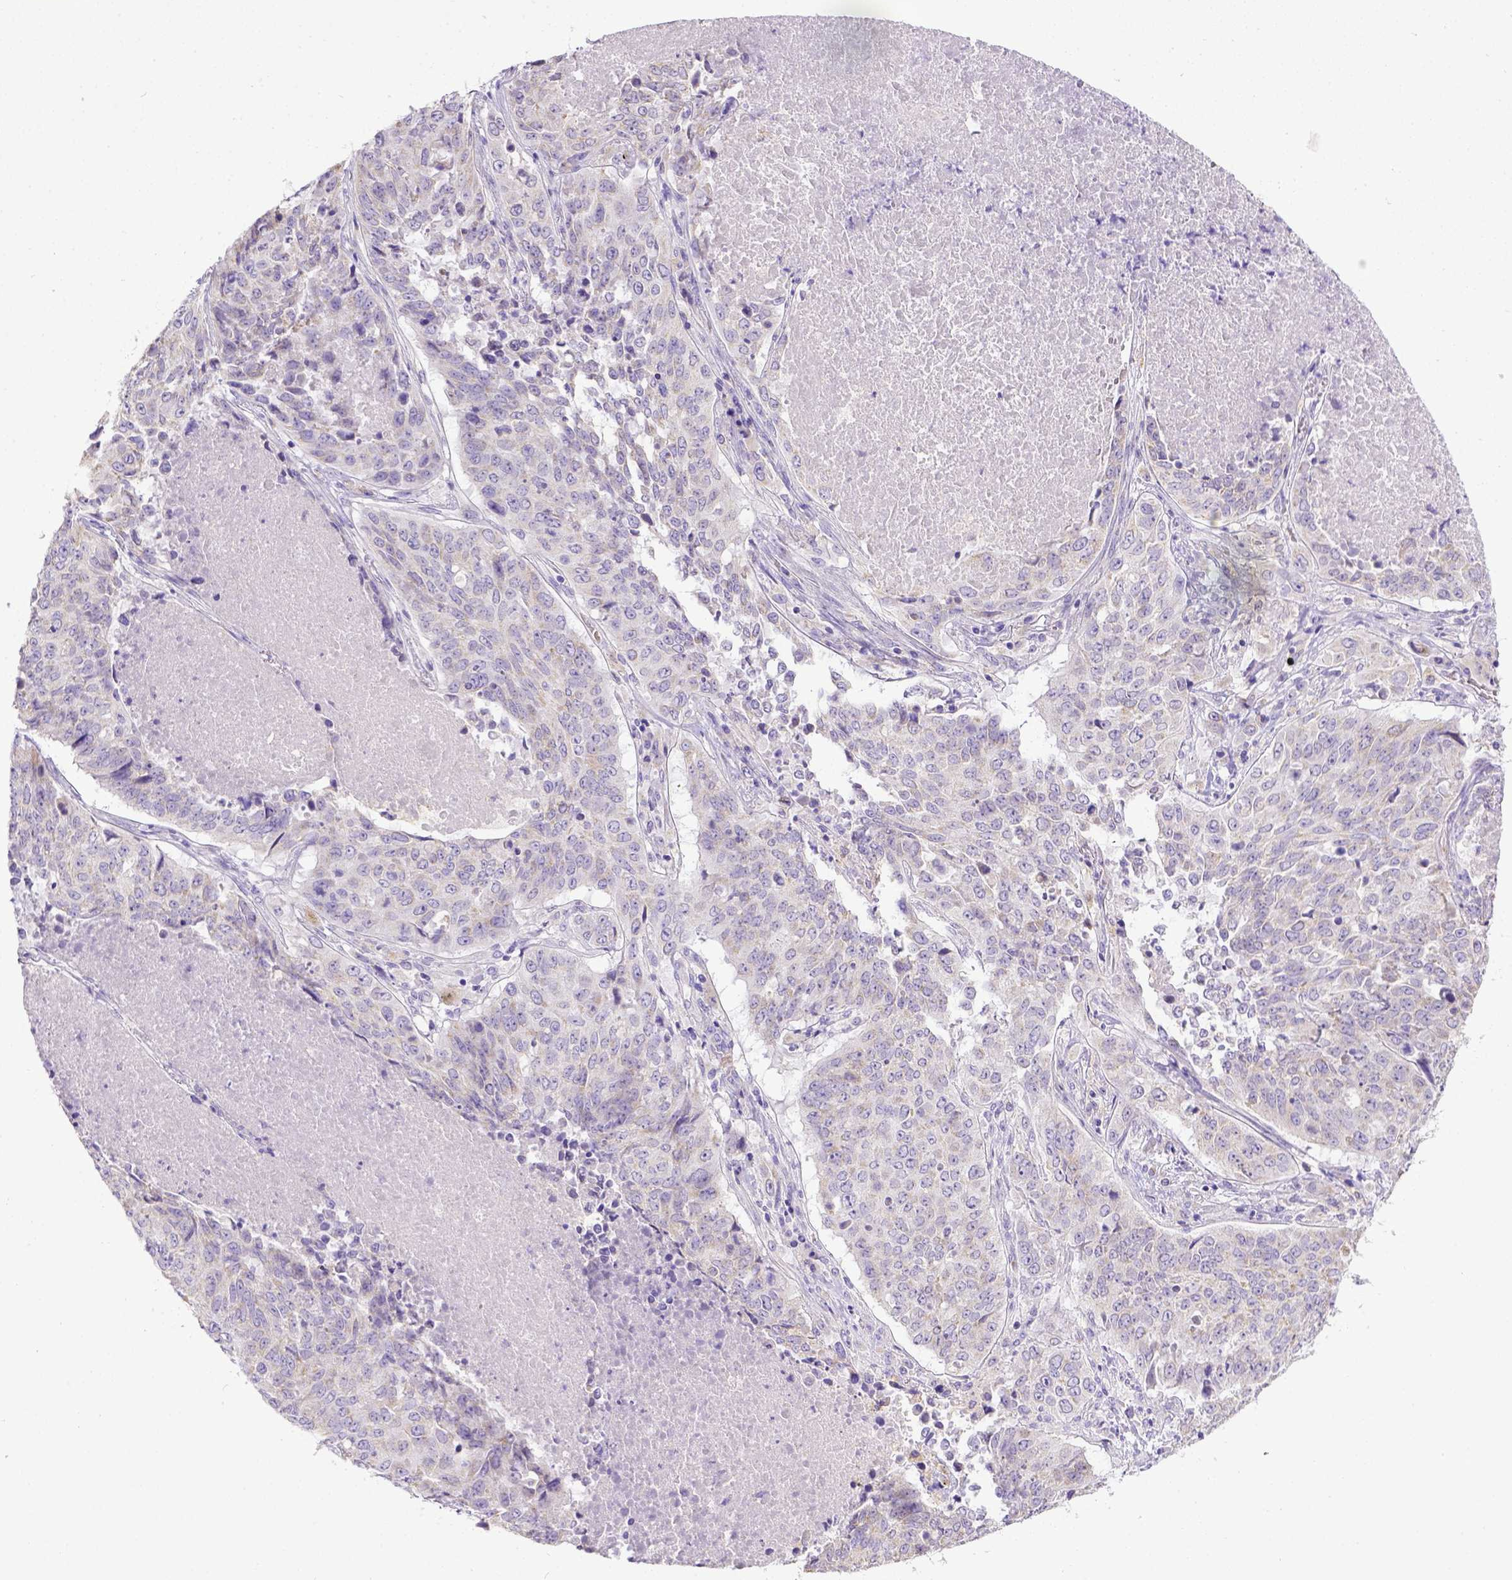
{"staining": {"intensity": "negative", "quantity": "none", "location": "none"}, "tissue": "lung cancer", "cell_type": "Tumor cells", "image_type": "cancer", "snomed": [{"axis": "morphology", "description": "Normal tissue, NOS"}, {"axis": "morphology", "description": "Squamous cell carcinoma, NOS"}, {"axis": "topography", "description": "Bronchus"}, {"axis": "topography", "description": "Lung"}], "caption": "Immunohistochemistry of human lung cancer (squamous cell carcinoma) shows no staining in tumor cells.", "gene": "SPEF1", "patient": {"sex": "male", "age": 64}}